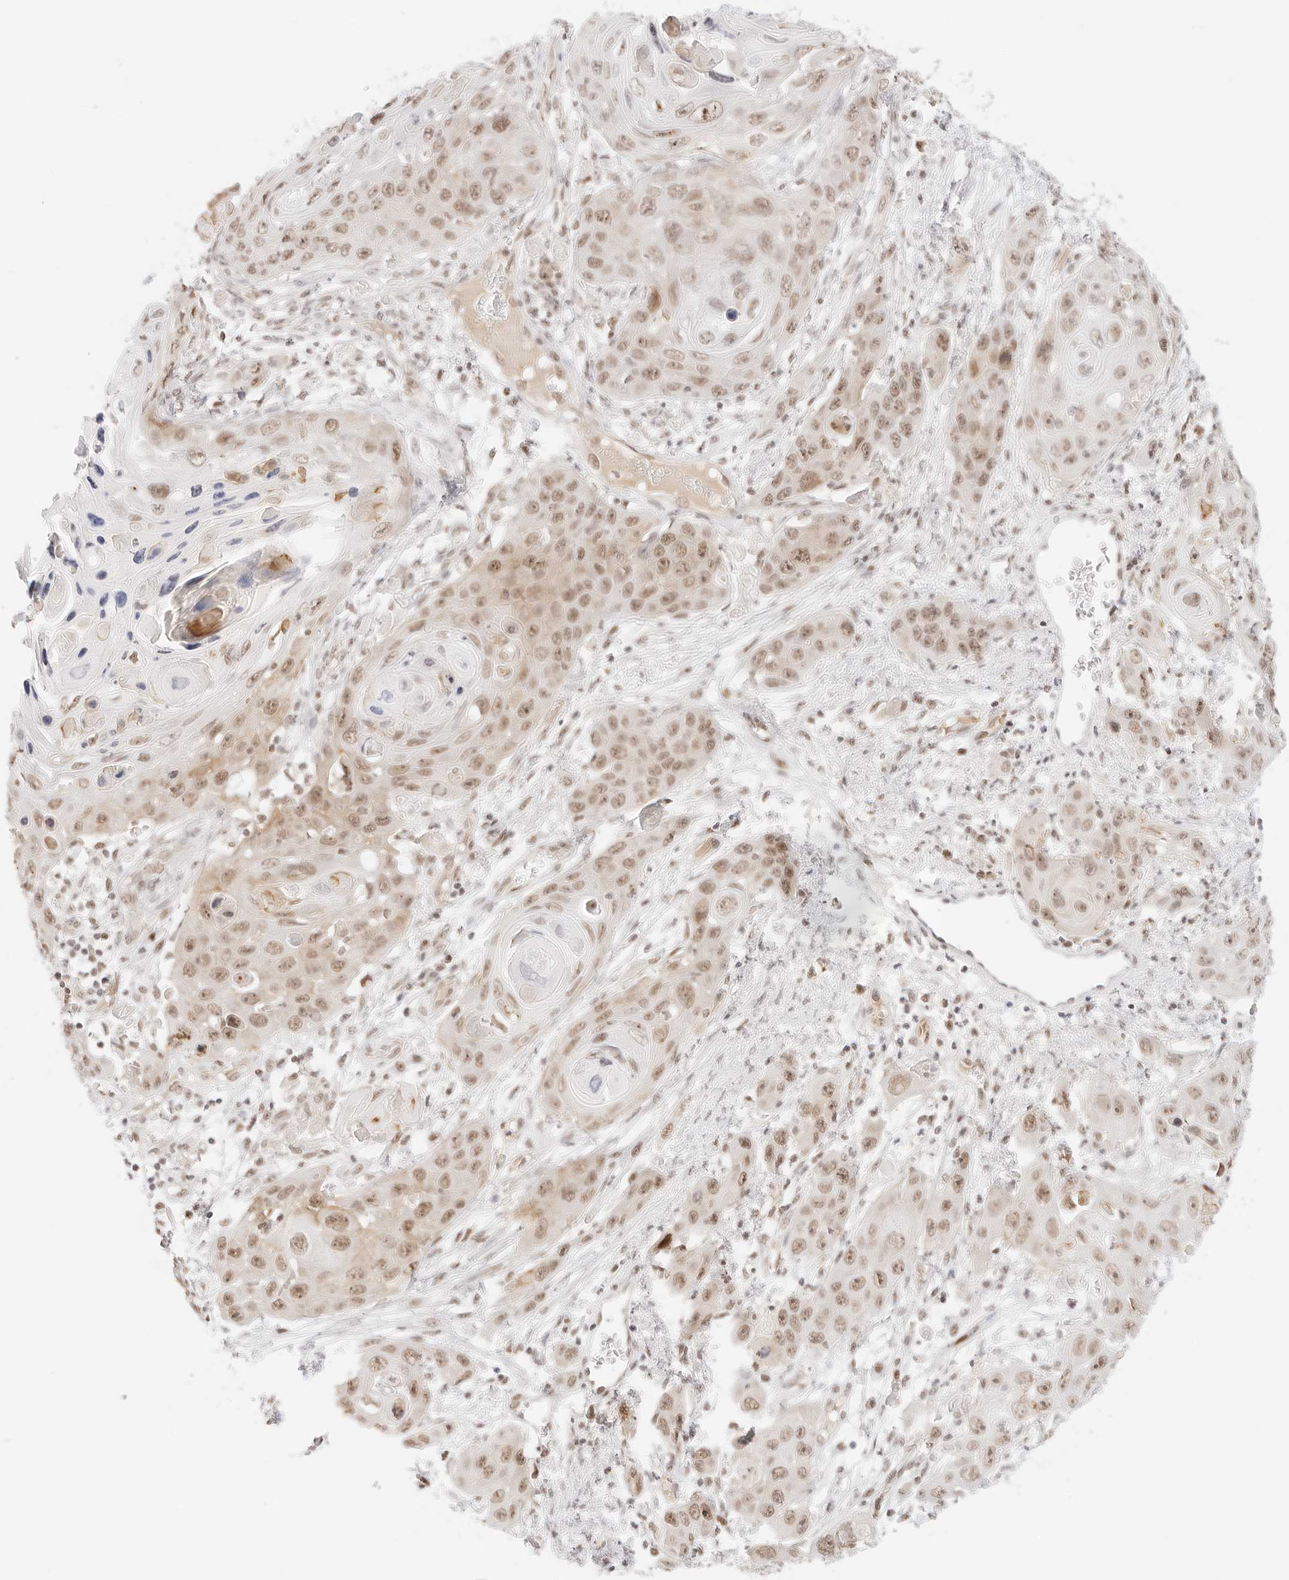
{"staining": {"intensity": "moderate", "quantity": ">75%", "location": "nuclear"}, "tissue": "skin cancer", "cell_type": "Tumor cells", "image_type": "cancer", "snomed": [{"axis": "morphology", "description": "Squamous cell carcinoma, NOS"}, {"axis": "topography", "description": "Skin"}], "caption": "The histopathology image exhibits a brown stain indicating the presence of a protein in the nuclear of tumor cells in skin cancer.", "gene": "ITGA6", "patient": {"sex": "male", "age": 55}}